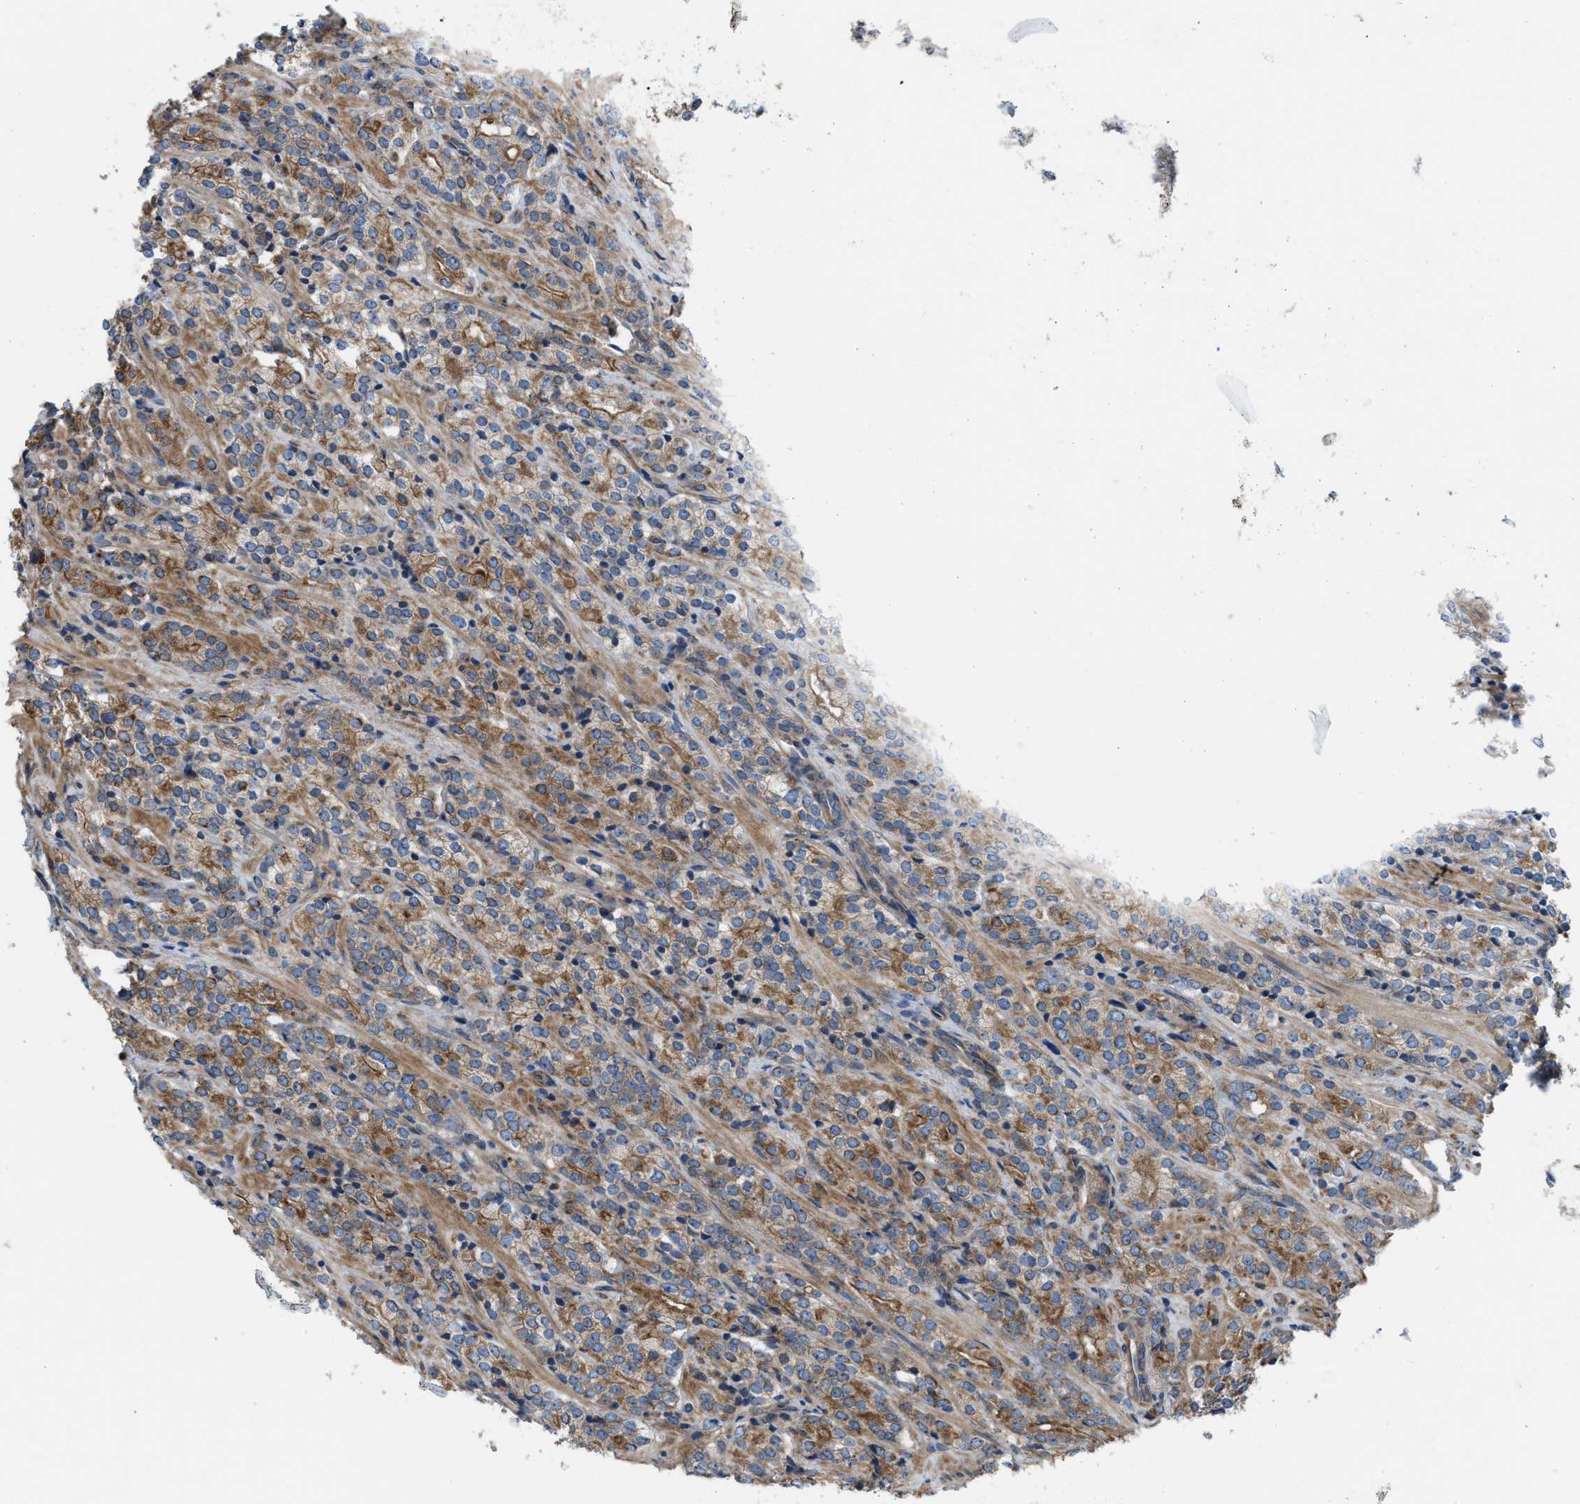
{"staining": {"intensity": "moderate", "quantity": ">75%", "location": "cytoplasmic/membranous"}, "tissue": "prostate cancer", "cell_type": "Tumor cells", "image_type": "cancer", "snomed": [{"axis": "morphology", "description": "Adenocarcinoma, High grade"}, {"axis": "topography", "description": "Prostate"}], "caption": "Prostate cancer stained for a protein (brown) exhibits moderate cytoplasmic/membranous positive staining in about >75% of tumor cells.", "gene": "MYO18A", "patient": {"sex": "male", "age": 71}}